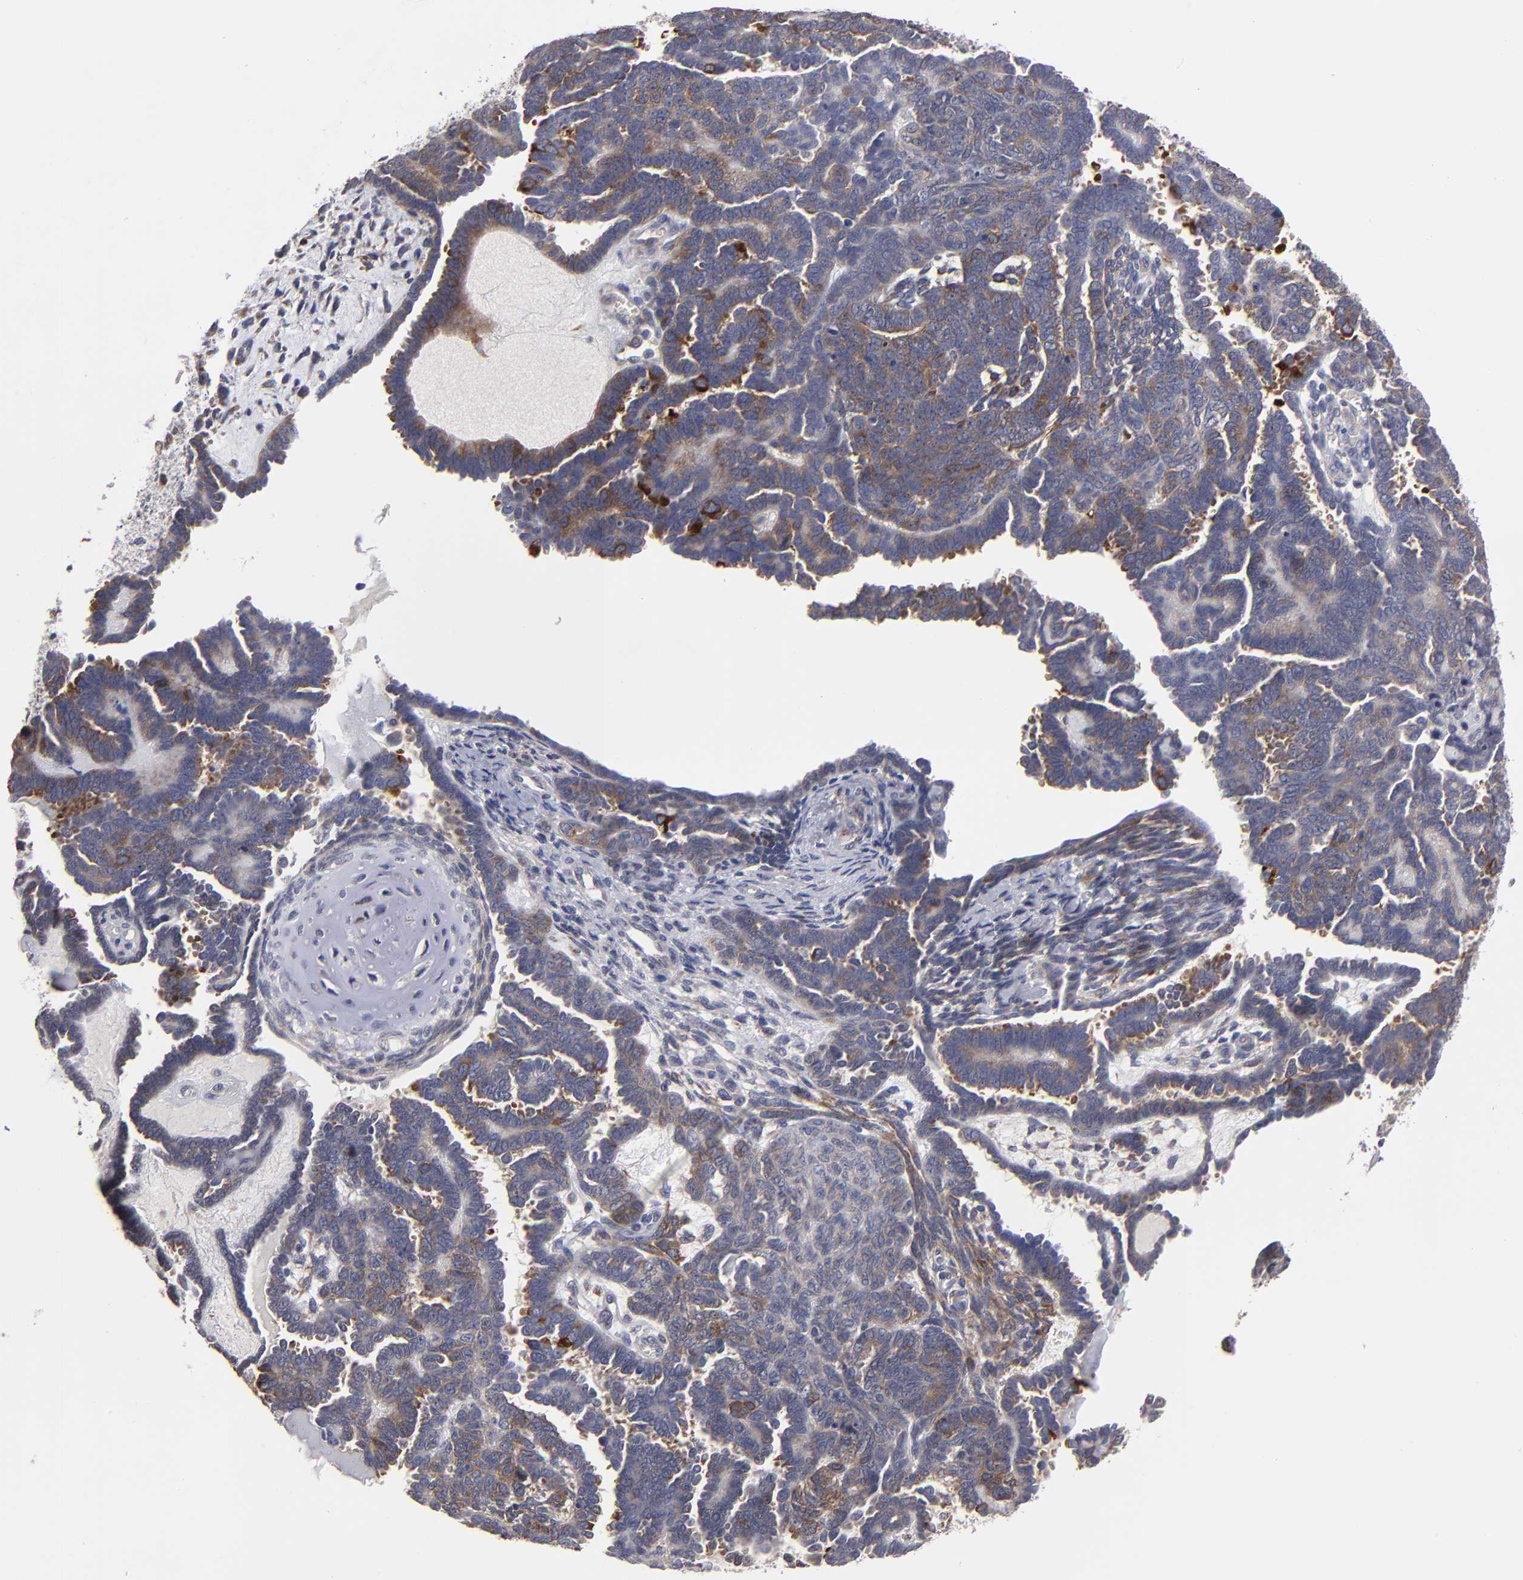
{"staining": {"intensity": "moderate", "quantity": "25%-75%", "location": "cytoplasmic/membranous"}, "tissue": "endometrial cancer", "cell_type": "Tumor cells", "image_type": "cancer", "snomed": [{"axis": "morphology", "description": "Neoplasm, malignant, NOS"}, {"axis": "topography", "description": "Endometrium"}], "caption": "Endometrial malignant neoplasm stained with a brown dye exhibits moderate cytoplasmic/membranous positive expression in approximately 25%-75% of tumor cells.", "gene": "CEP97", "patient": {"sex": "female", "age": 74}}